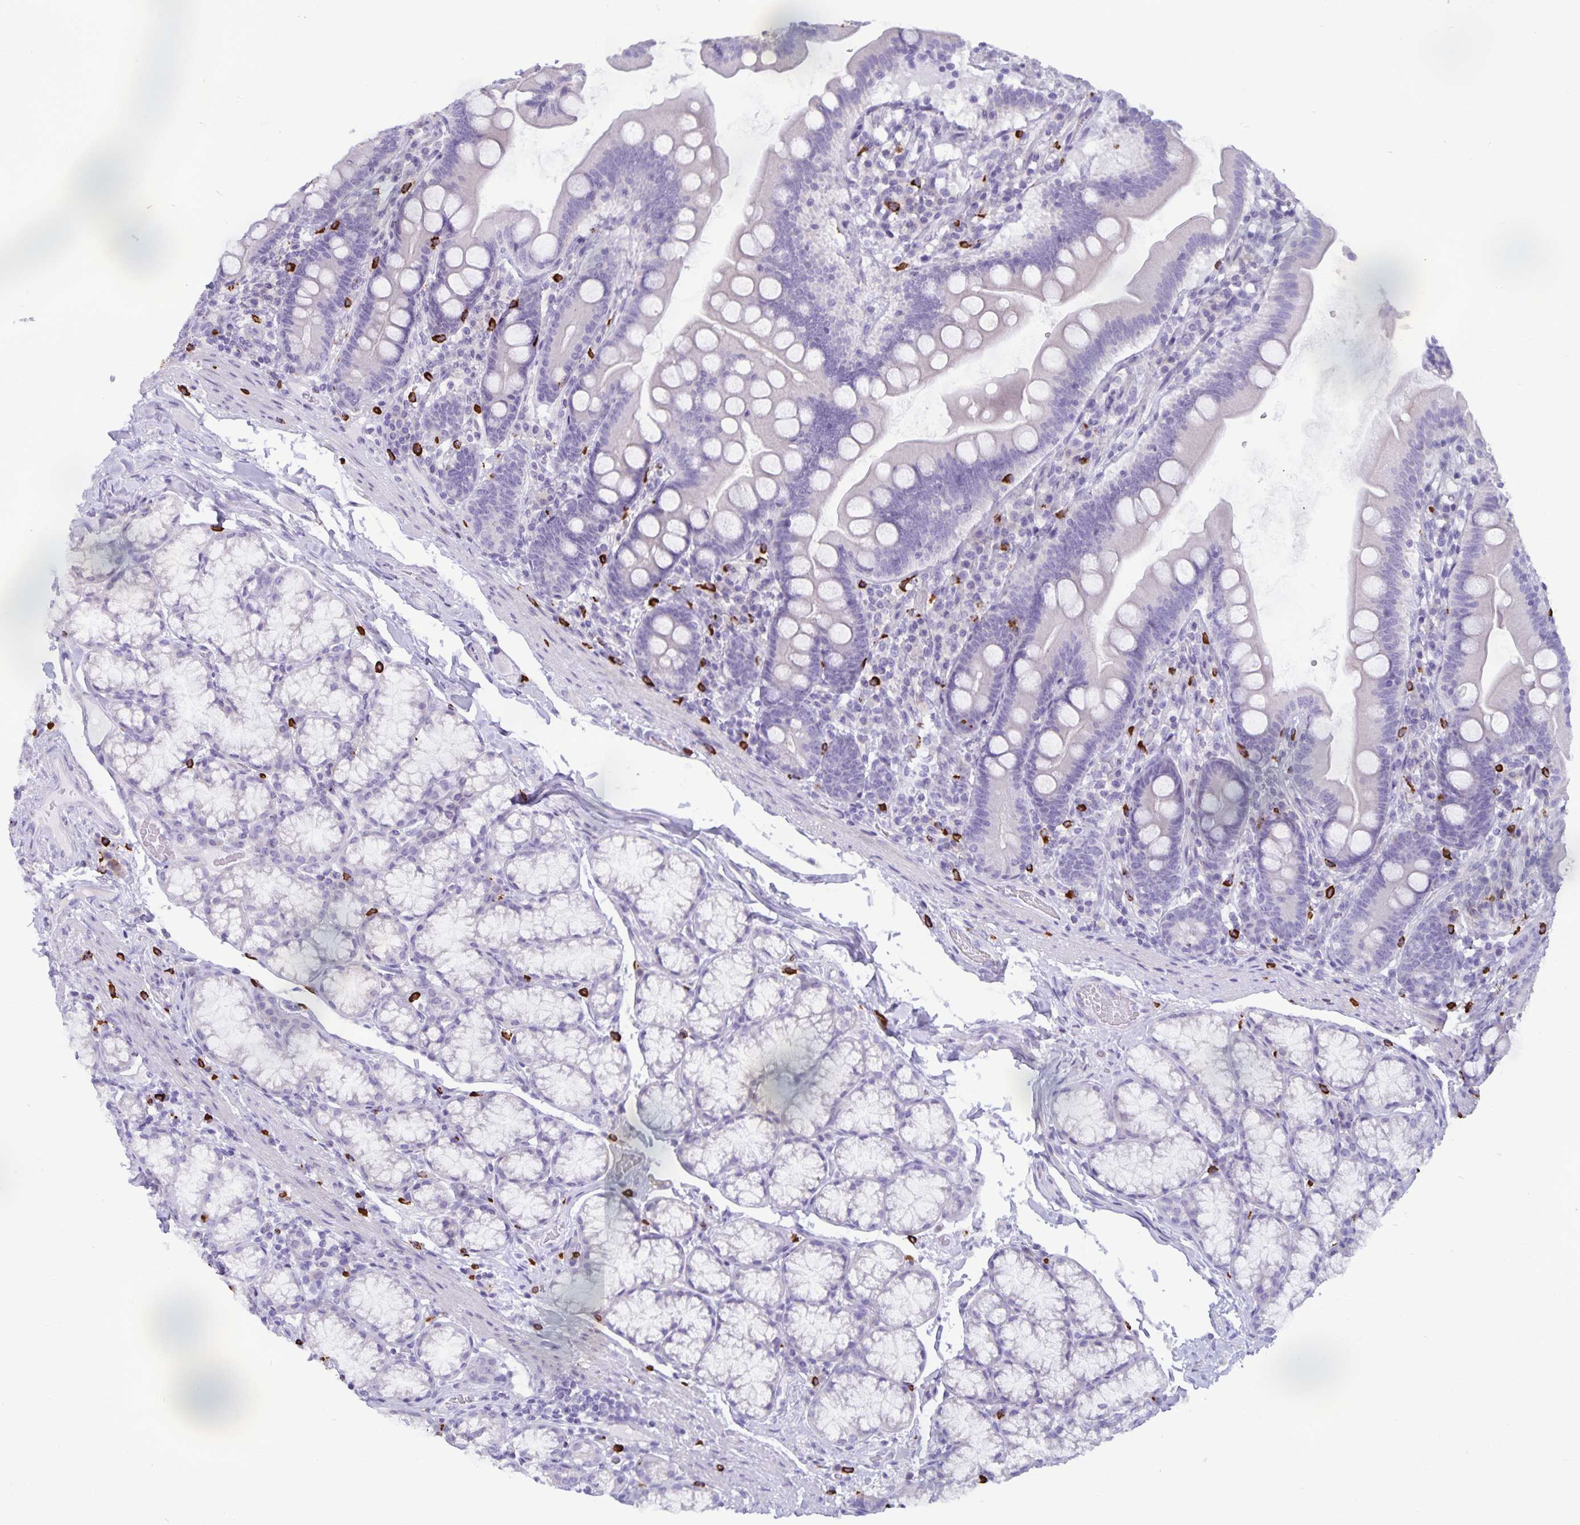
{"staining": {"intensity": "negative", "quantity": "none", "location": "none"}, "tissue": "duodenum", "cell_type": "Glandular cells", "image_type": "normal", "snomed": [{"axis": "morphology", "description": "Normal tissue, NOS"}, {"axis": "topography", "description": "Duodenum"}], "caption": "This histopathology image is of normal duodenum stained with IHC to label a protein in brown with the nuclei are counter-stained blue. There is no expression in glandular cells.", "gene": "IBTK", "patient": {"sex": "female", "age": 67}}